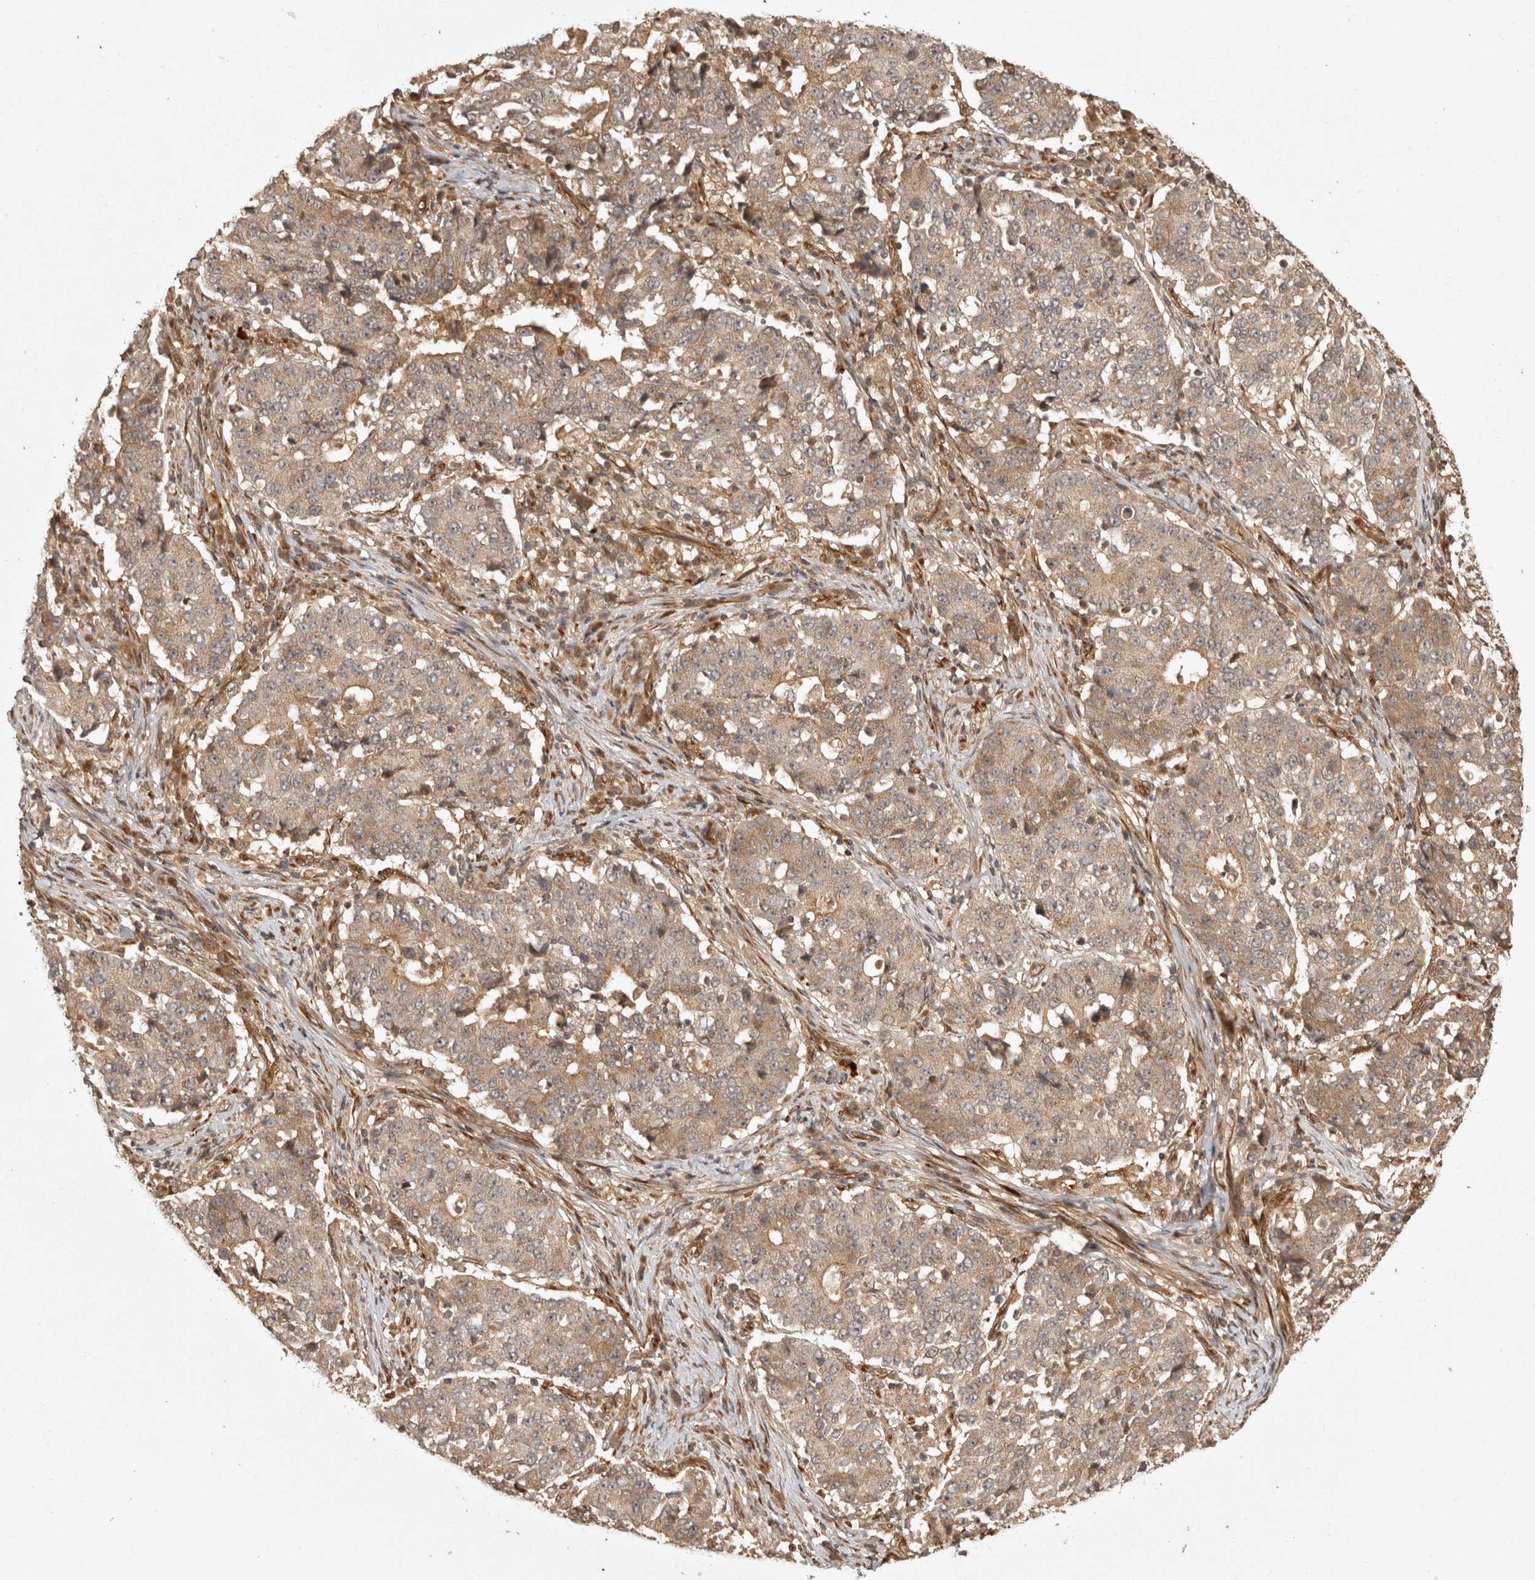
{"staining": {"intensity": "weak", "quantity": "25%-75%", "location": "cytoplasmic/membranous"}, "tissue": "stomach cancer", "cell_type": "Tumor cells", "image_type": "cancer", "snomed": [{"axis": "morphology", "description": "Adenocarcinoma, NOS"}, {"axis": "topography", "description": "Stomach"}], "caption": "Stomach adenocarcinoma was stained to show a protein in brown. There is low levels of weak cytoplasmic/membranous staining in approximately 25%-75% of tumor cells.", "gene": "CAMSAP2", "patient": {"sex": "male", "age": 59}}